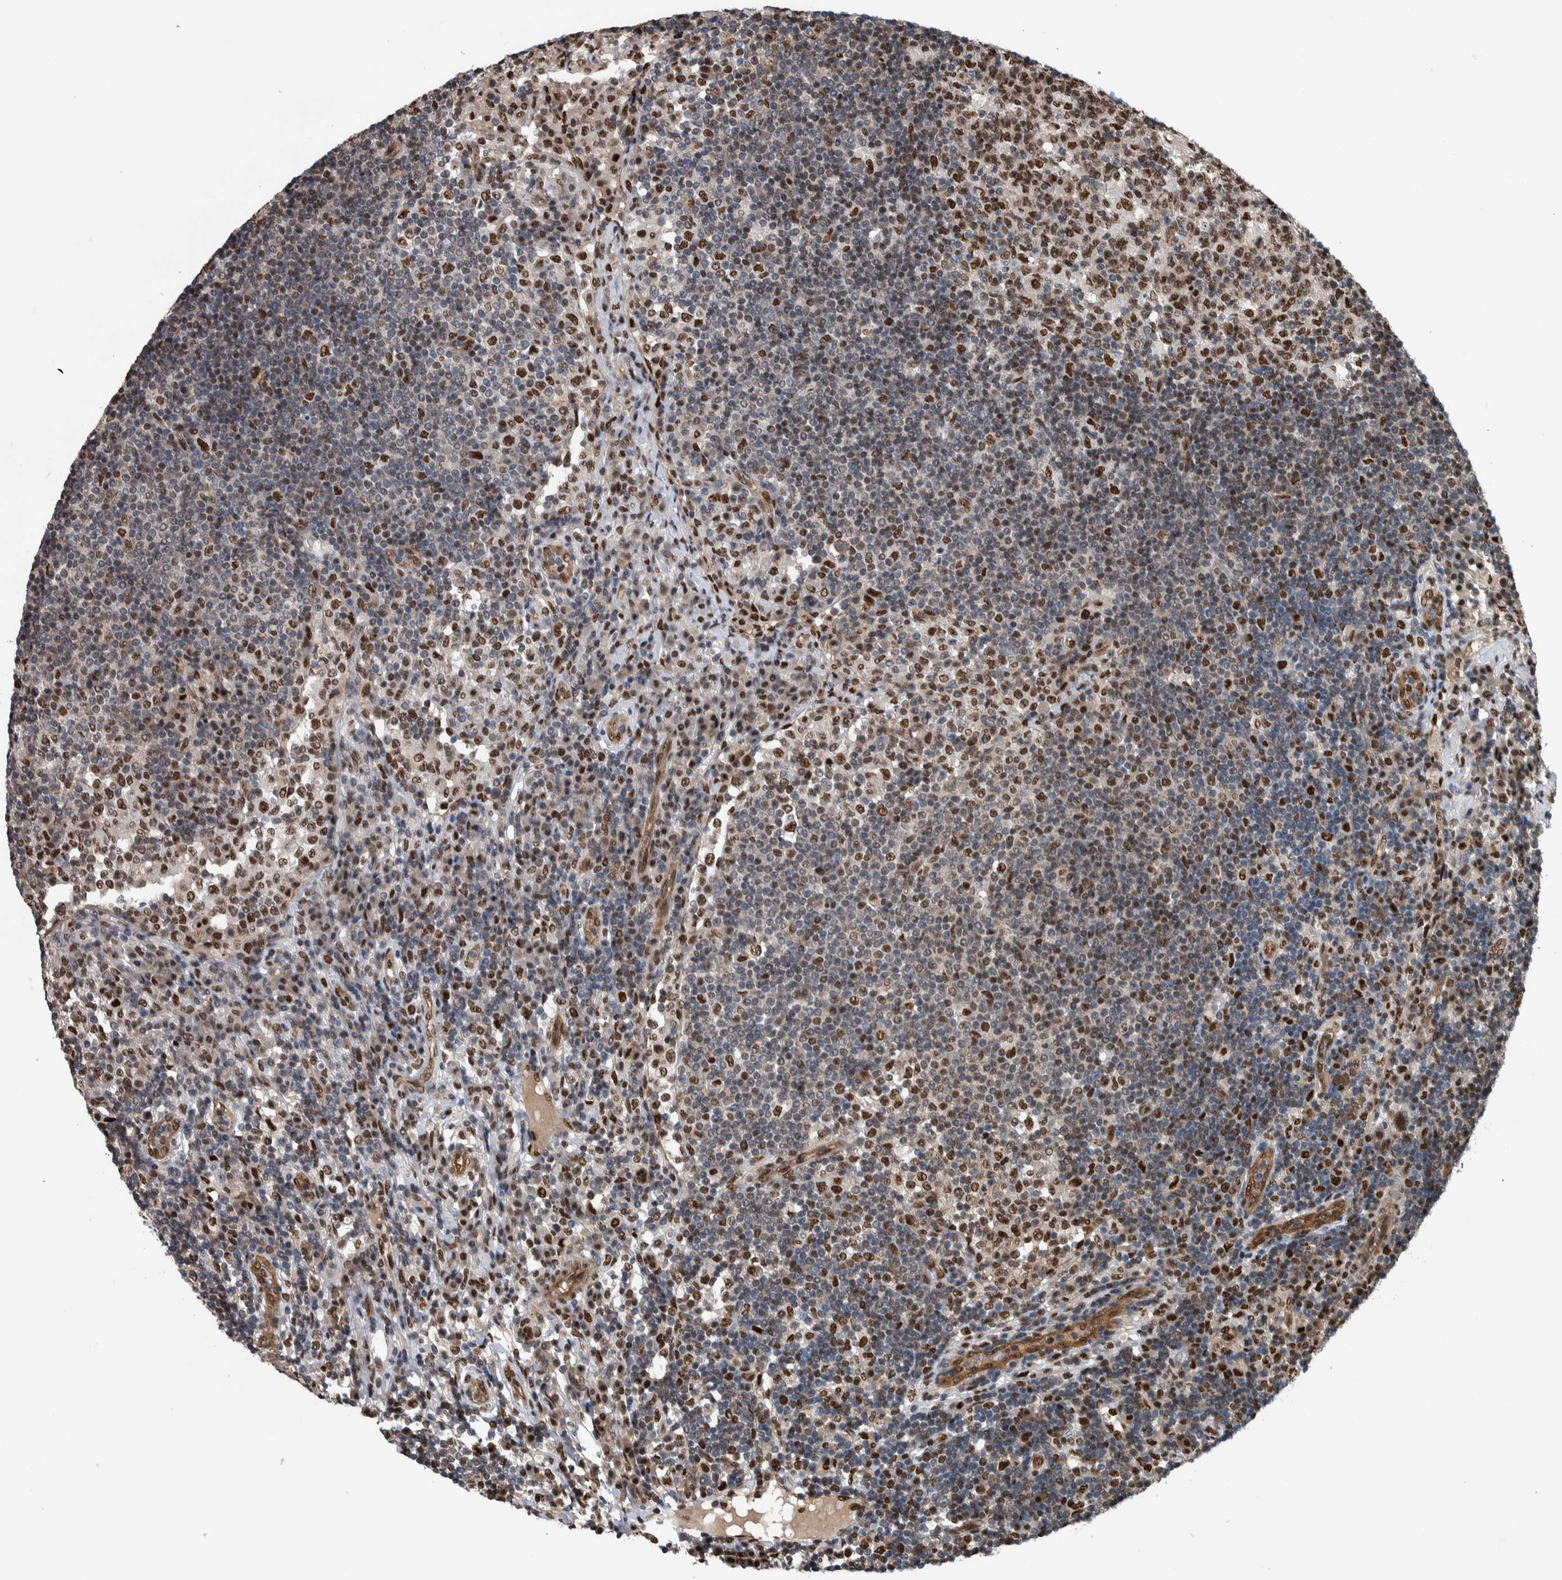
{"staining": {"intensity": "strong", "quantity": ">75%", "location": "nuclear"}, "tissue": "lymph node", "cell_type": "Germinal center cells", "image_type": "normal", "snomed": [{"axis": "morphology", "description": "Normal tissue, NOS"}, {"axis": "topography", "description": "Lymph node"}], "caption": "Immunohistochemical staining of normal lymph node exhibits high levels of strong nuclear positivity in approximately >75% of germinal center cells. (Stains: DAB (3,3'-diaminobenzidine) in brown, nuclei in blue, Microscopy: brightfield microscopy at high magnification).", "gene": "FAM135B", "patient": {"sex": "female", "age": 53}}